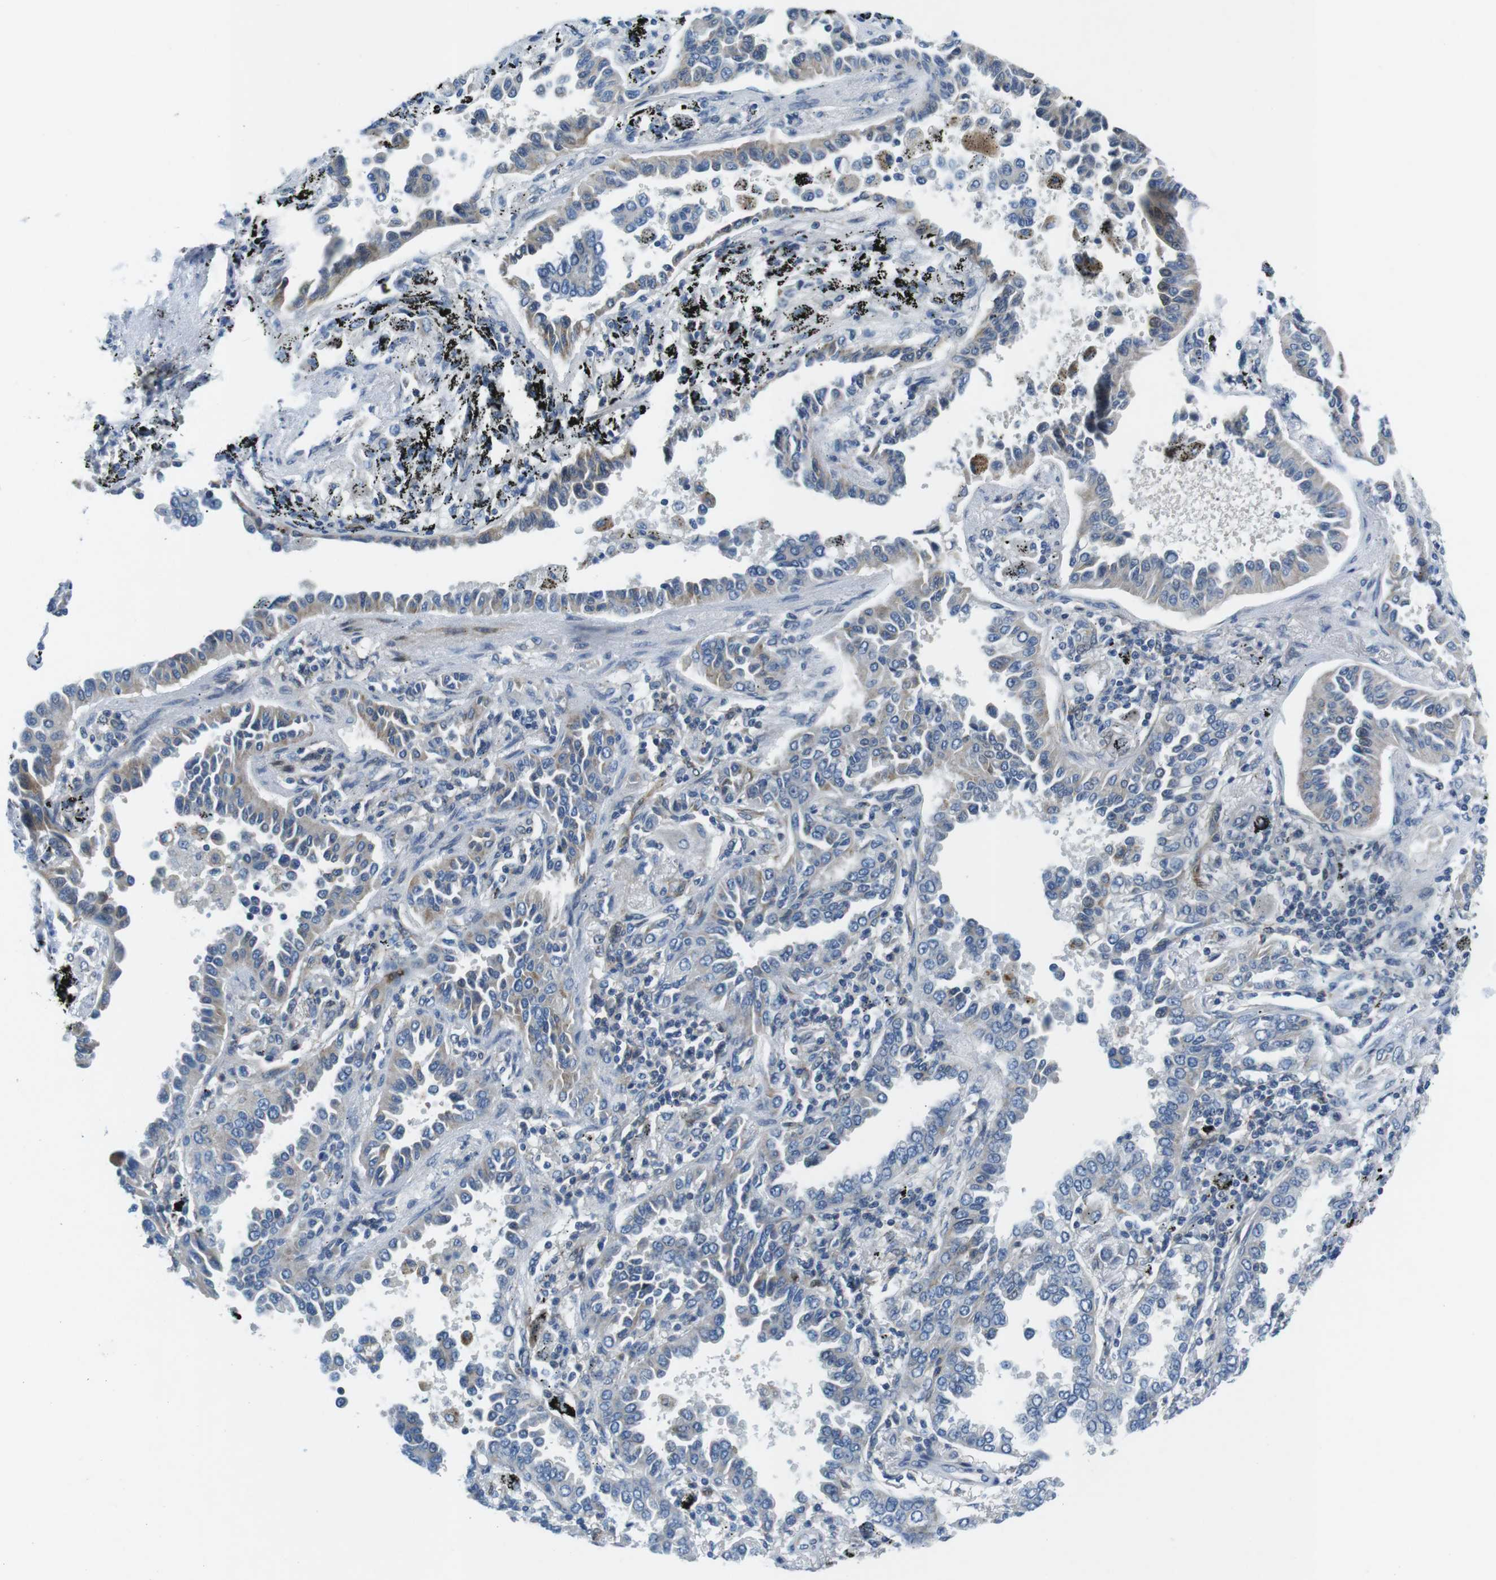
{"staining": {"intensity": "negative", "quantity": "none", "location": "none"}, "tissue": "lung cancer", "cell_type": "Tumor cells", "image_type": "cancer", "snomed": [{"axis": "morphology", "description": "Normal tissue, NOS"}, {"axis": "morphology", "description": "Adenocarcinoma, NOS"}, {"axis": "topography", "description": "Lung"}], "caption": "Immunohistochemistry photomicrograph of human adenocarcinoma (lung) stained for a protein (brown), which exhibits no positivity in tumor cells.", "gene": "PHLDA1", "patient": {"sex": "male", "age": 59}}